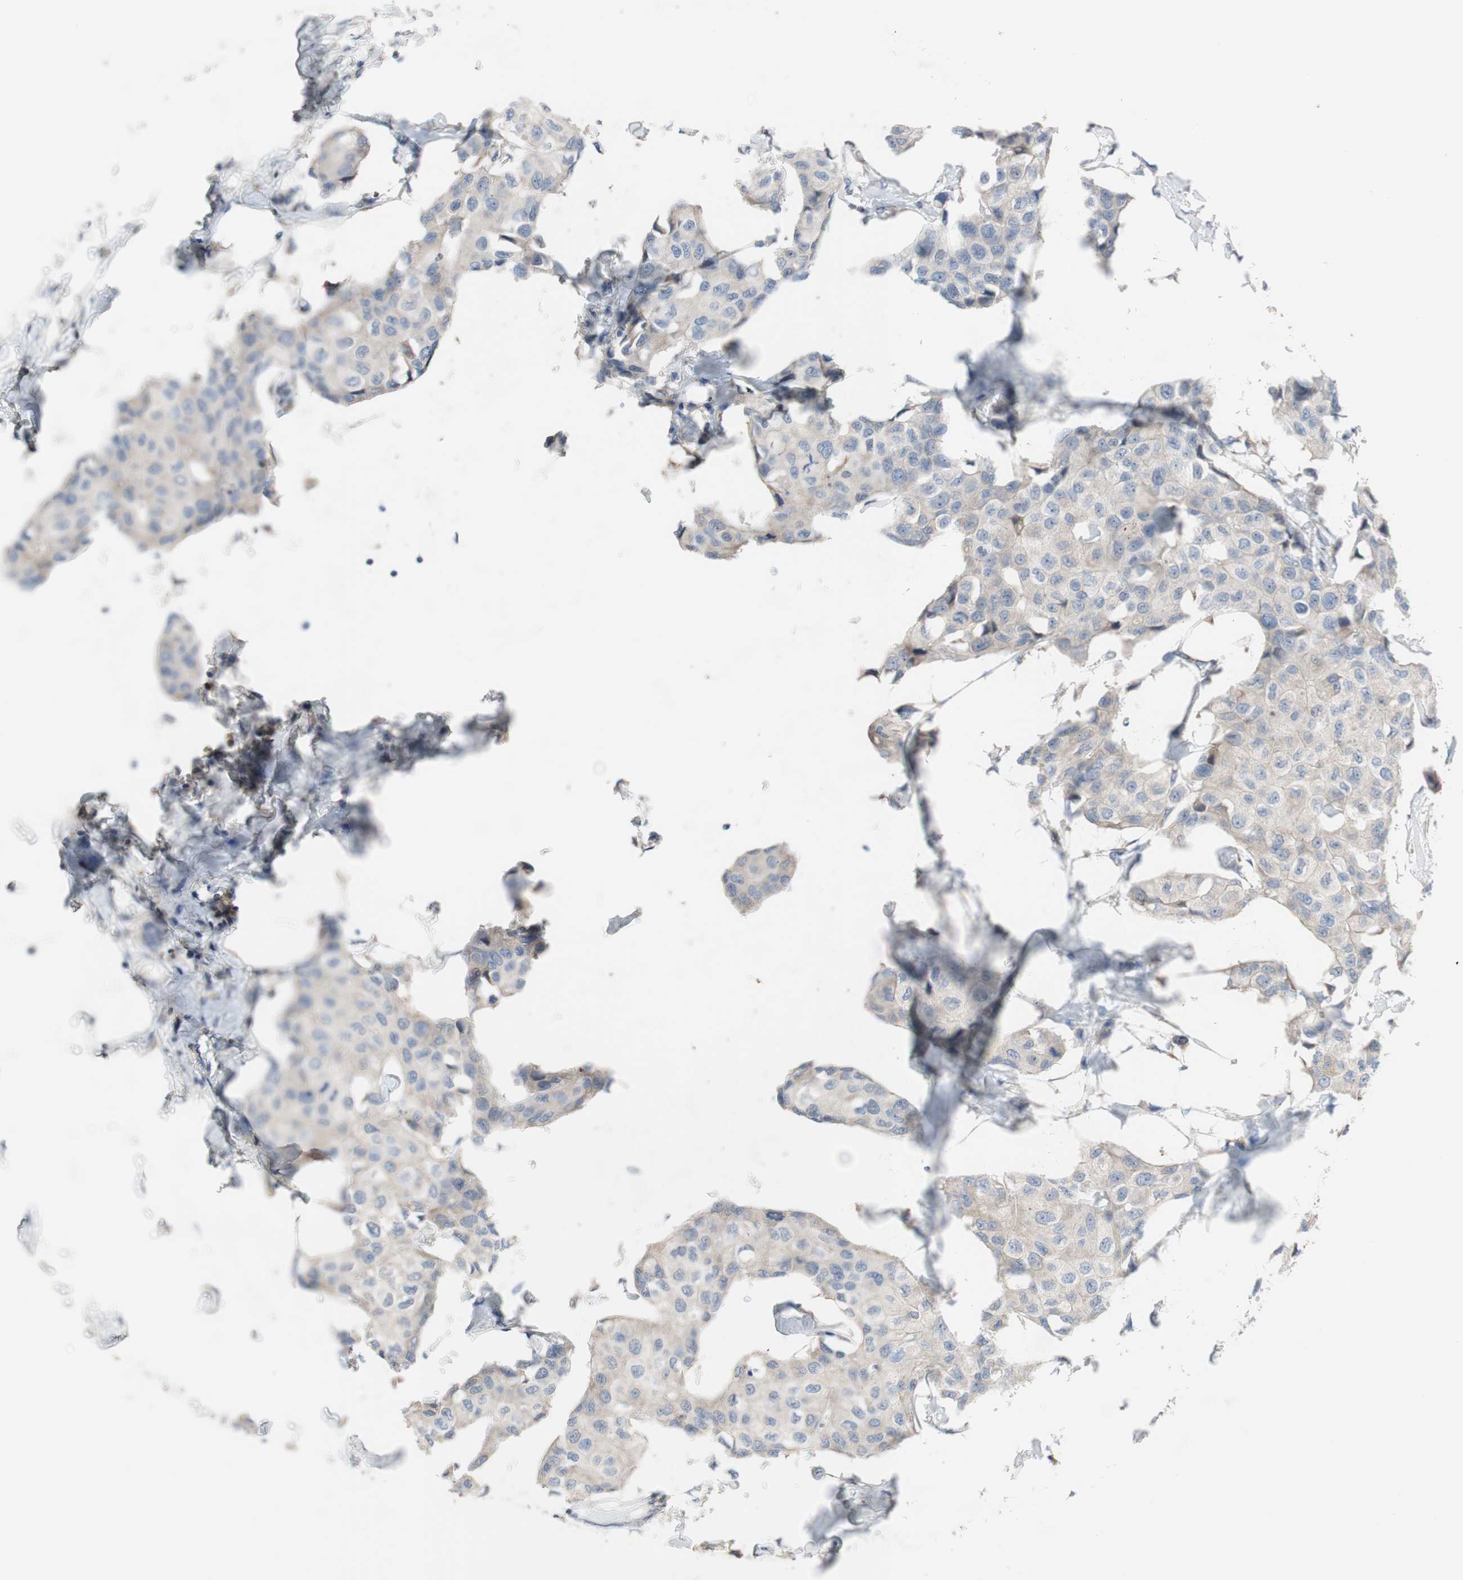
{"staining": {"intensity": "weak", "quantity": "<25%", "location": "cytoplasmic/membranous"}, "tissue": "breast cancer", "cell_type": "Tumor cells", "image_type": "cancer", "snomed": [{"axis": "morphology", "description": "Duct carcinoma"}, {"axis": "topography", "description": "Breast"}], "caption": "Human breast infiltrating ductal carcinoma stained for a protein using immunohistochemistry (IHC) exhibits no staining in tumor cells.", "gene": "TTC14", "patient": {"sex": "female", "age": 80}}